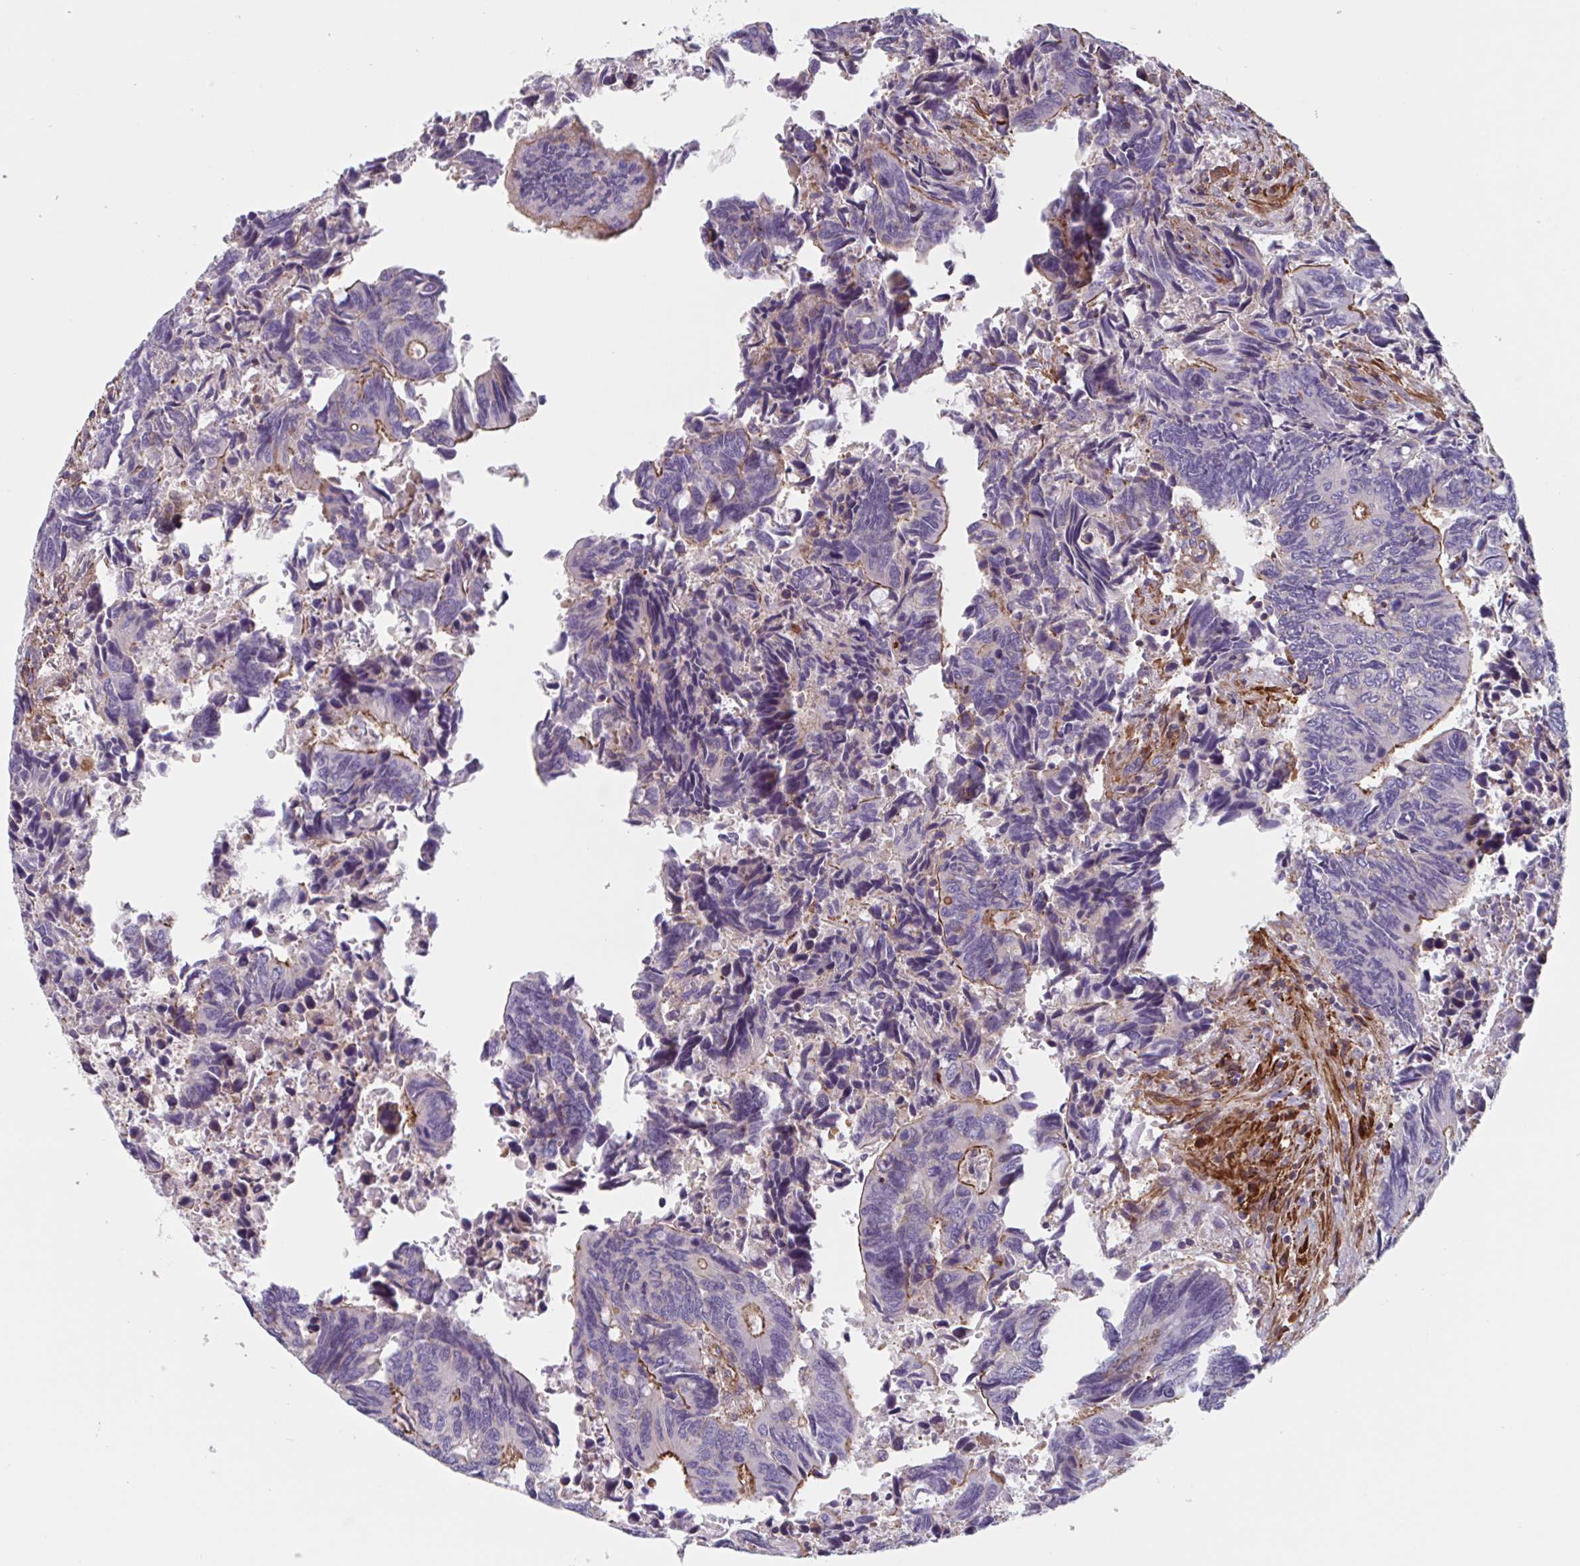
{"staining": {"intensity": "moderate", "quantity": "<25%", "location": "cytoplasmic/membranous"}, "tissue": "colorectal cancer", "cell_type": "Tumor cells", "image_type": "cancer", "snomed": [{"axis": "morphology", "description": "Adenocarcinoma, NOS"}, {"axis": "topography", "description": "Colon"}], "caption": "The micrograph reveals staining of colorectal adenocarcinoma, revealing moderate cytoplasmic/membranous protein positivity (brown color) within tumor cells. (brown staining indicates protein expression, while blue staining denotes nuclei).", "gene": "SHISA7", "patient": {"sex": "male", "age": 87}}